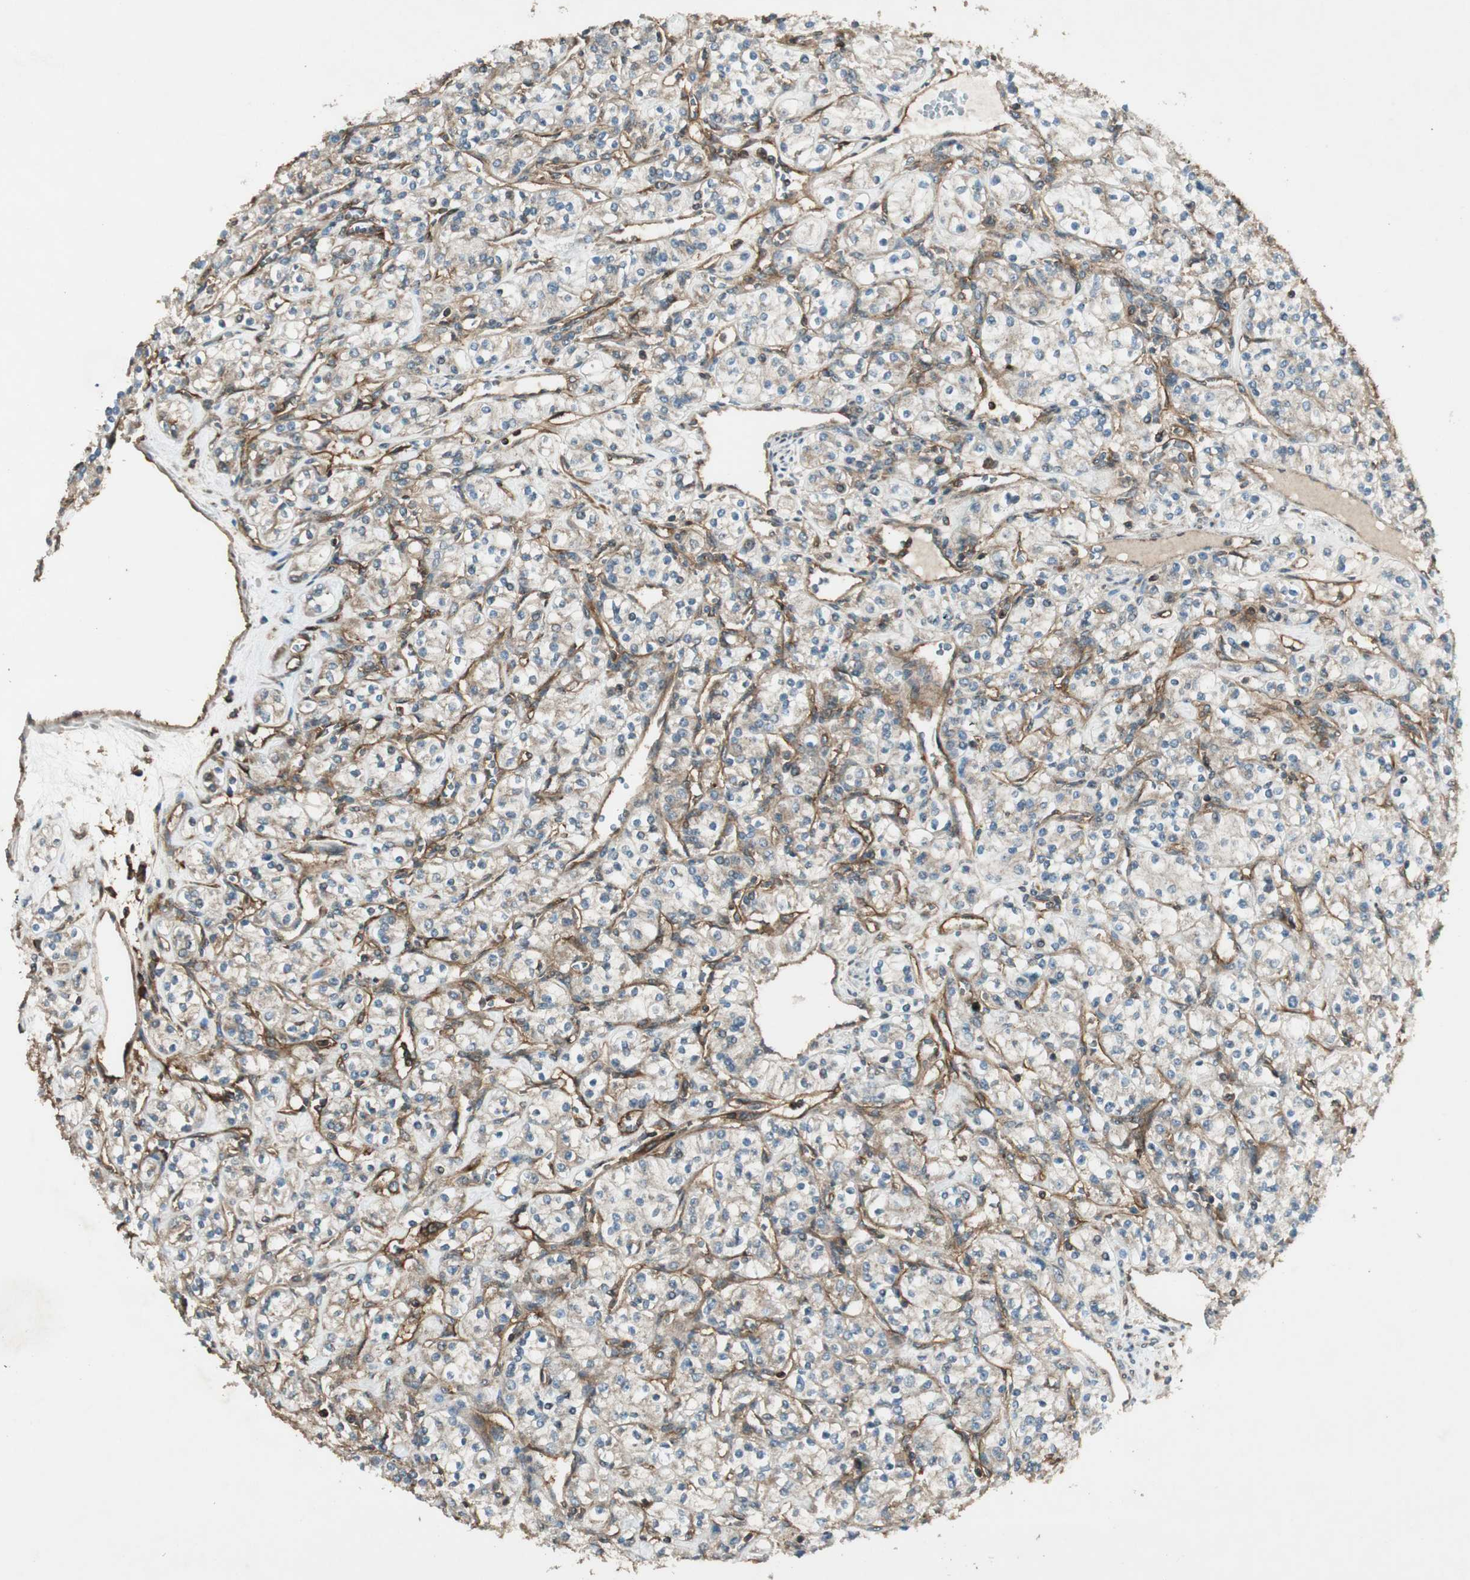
{"staining": {"intensity": "weak", "quantity": "25%-75%", "location": "cytoplasmic/membranous"}, "tissue": "renal cancer", "cell_type": "Tumor cells", "image_type": "cancer", "snomed": [{"axis": "morphology", "description": "Adenocarcinoma, NOS"}, {"axis": "topography", "description": "Kidney"}], "caption": "Renal cancer (adenocarcinoma) stained for a protein displays weak cytoplasmic/membranous positivity in tumor cells.", "gene": "BTN3A3", "patient": {"sex": "male", "age": 77}}